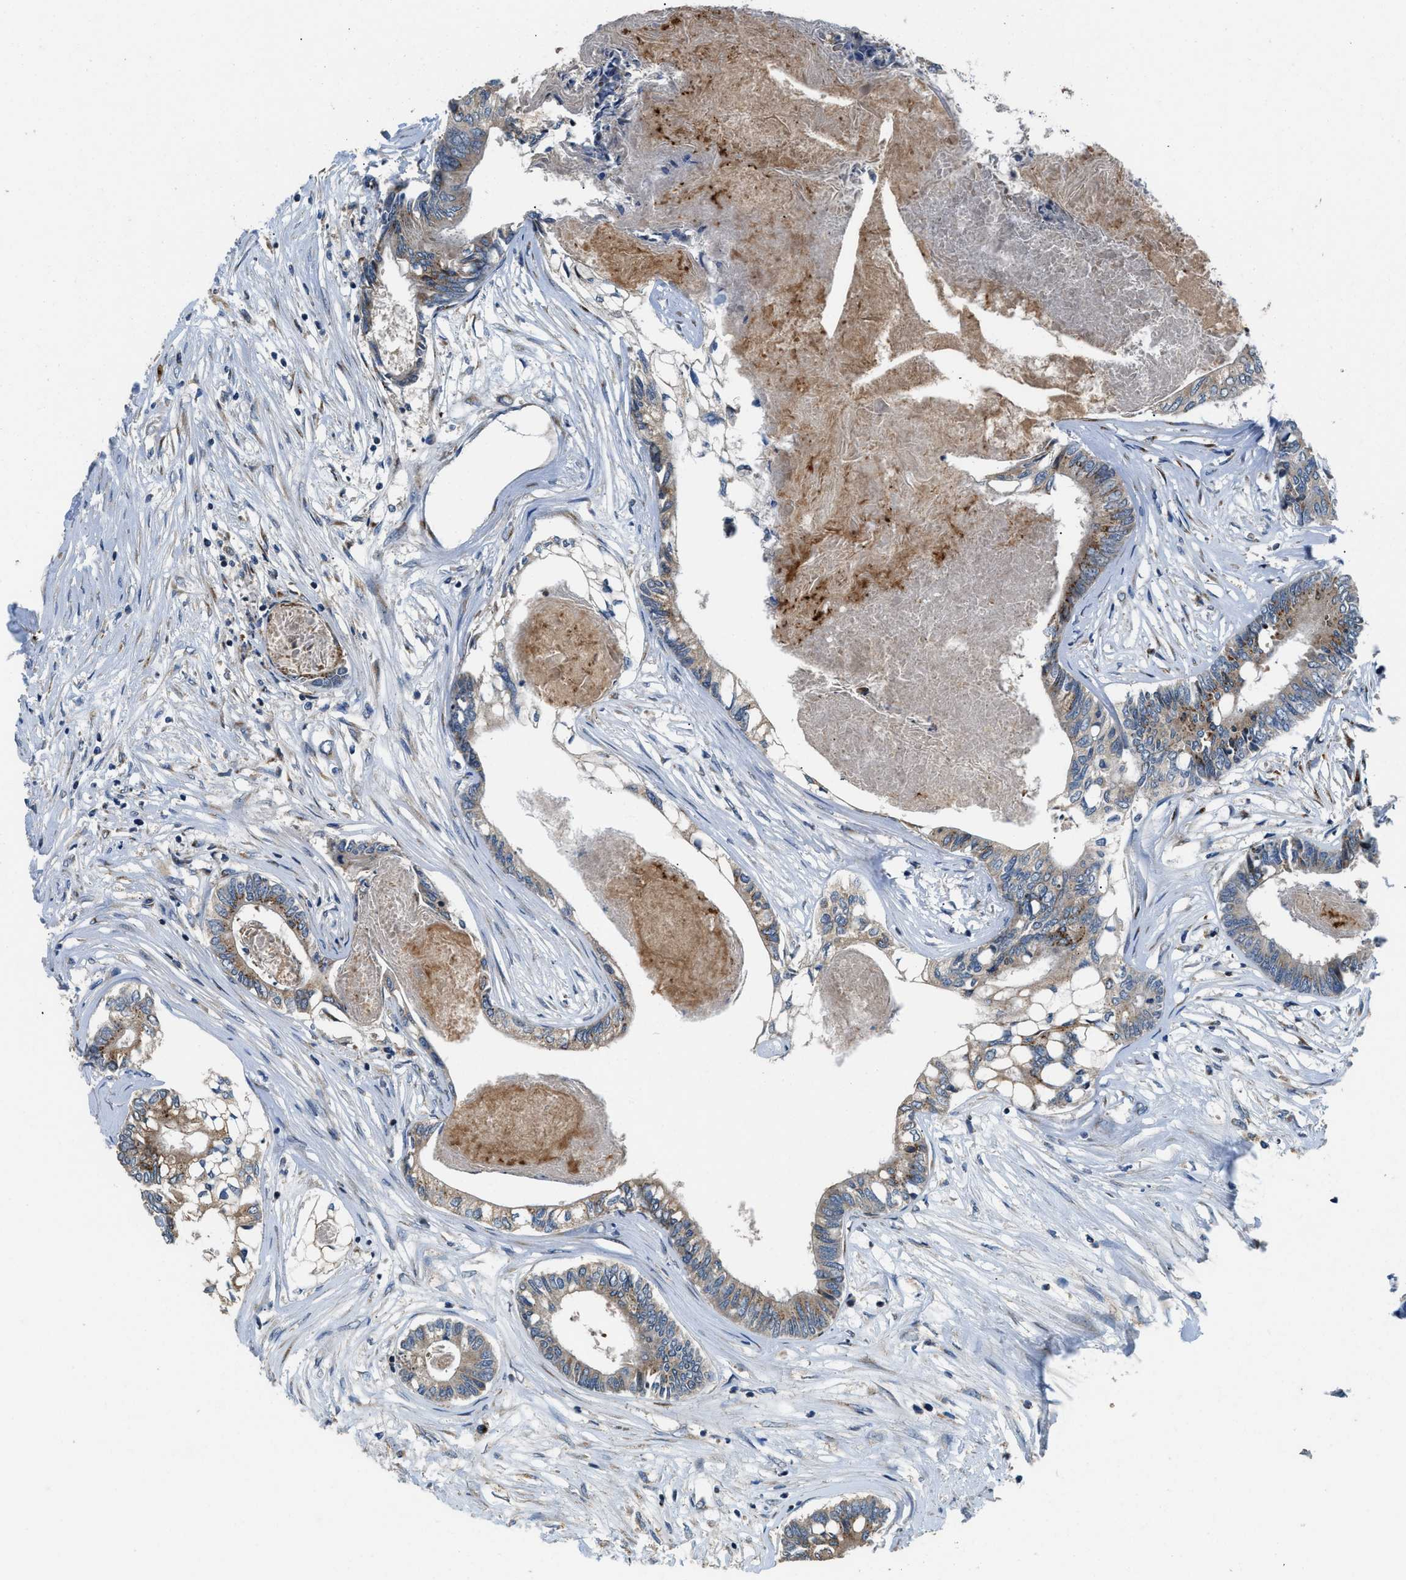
{"staining": {"intensity": "weak", "quantity": ">75%", "location": "cytoplasmic/membranous"}, "tissue": "colorectal cancer", "cell_type": "Tumor cells", "image_type": "cancer", "snomed": [{"axis": "morphology", "description": "Adenocarcinoma, NOS"}, {"axis": "topography", "description": "Rectum"}], "caption": "Immunohistochemical staining of human adenocarcinoma (colorectal) shows low levels of weak cytoplasmic/membranous positivity in approximately >75% of tumor cells. (DAB IHC, brown staining for protein, blue staining for nuclei).", "gene": "FUT8", "patient": {"sex": "male", "age": 63}}